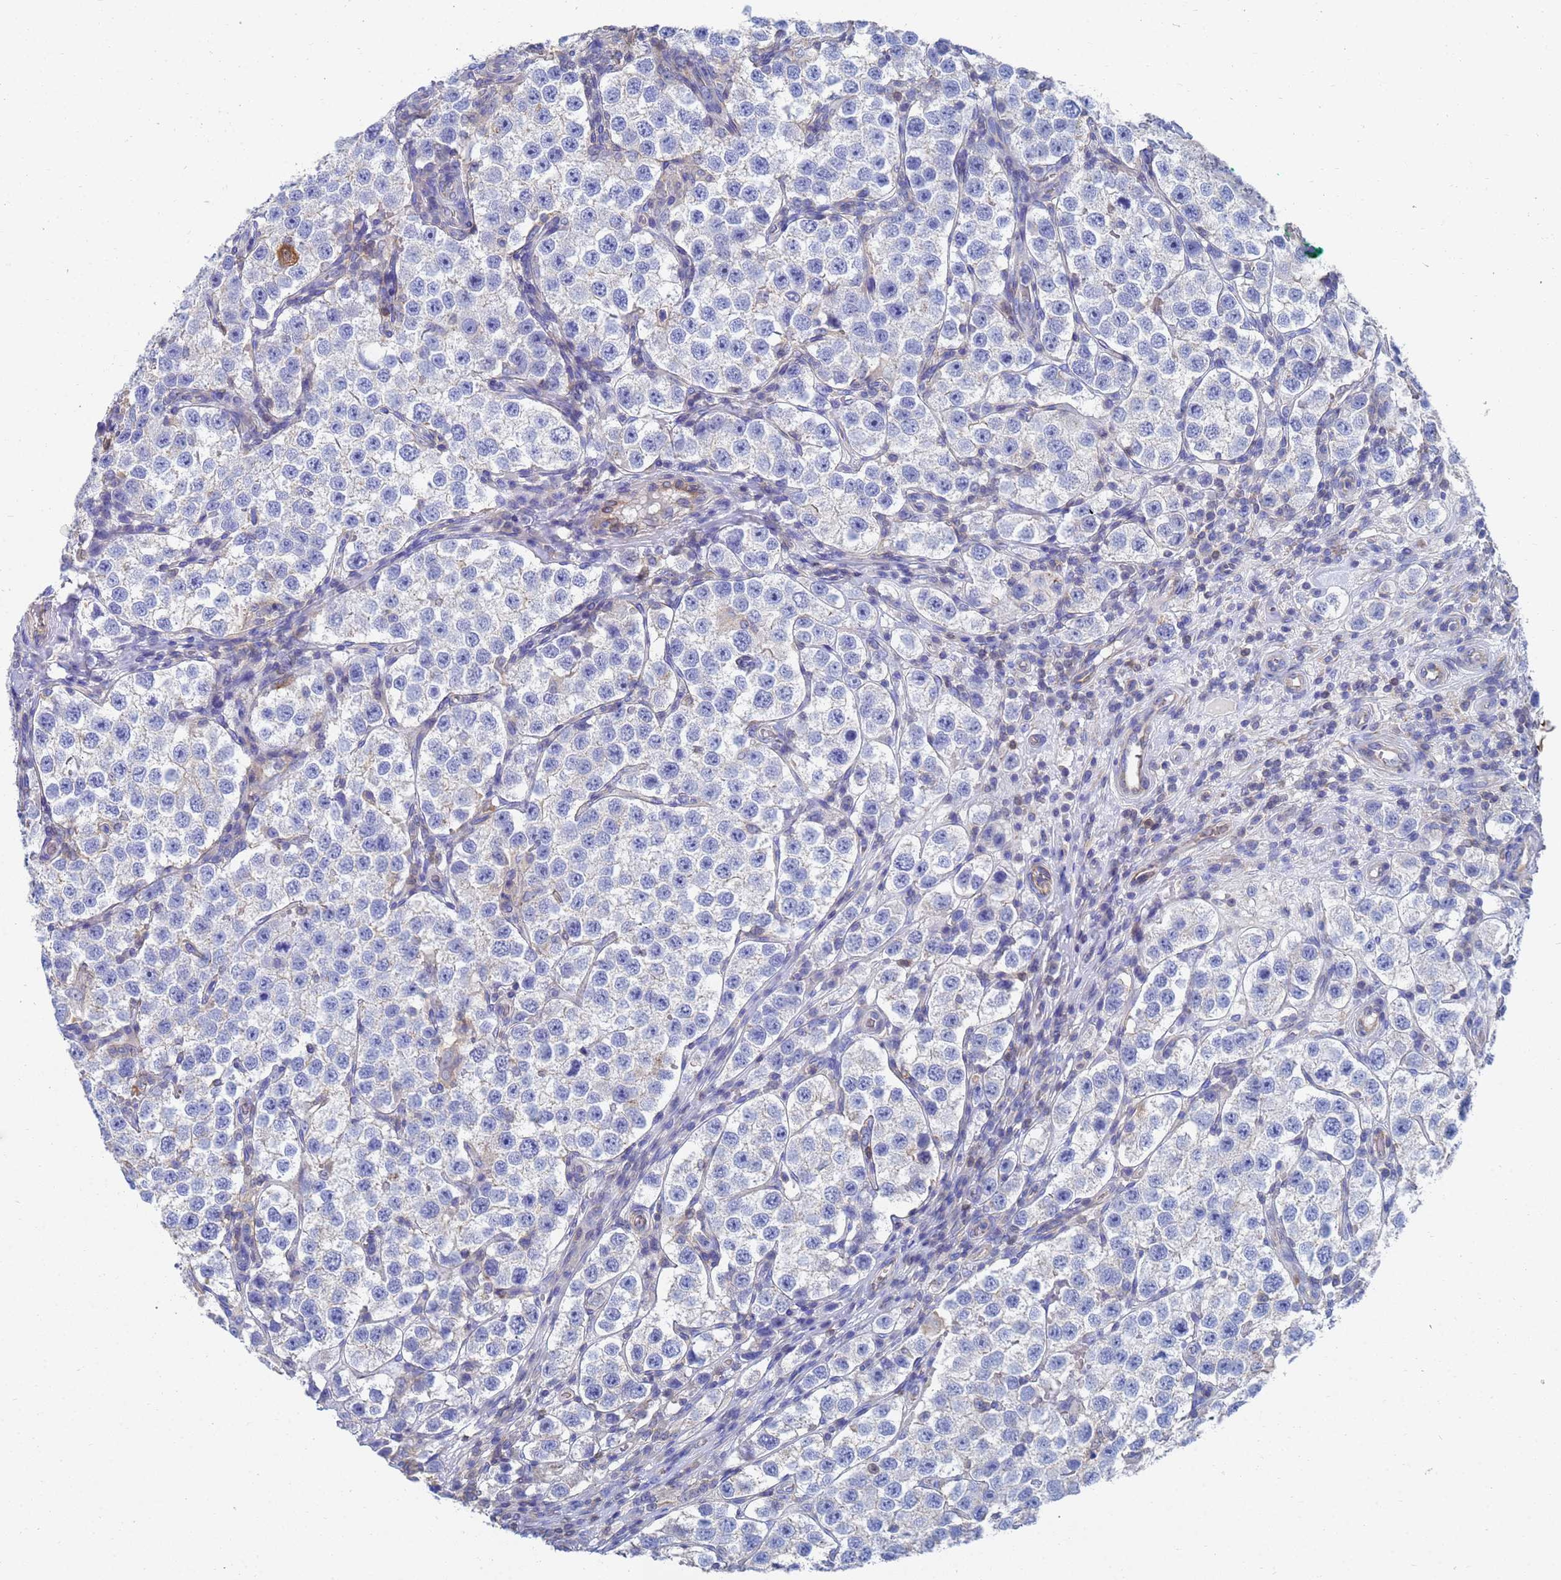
{"staining": {"intensity": "negative", "quantity": "none", "location": "none"}, "tissue": "testis cancer", "cell_type": "Tumor cells", "image_type": "cancer", "snomed": [{"axis": "morphology", "description": "Seminoma, NOS"}, {"axis": "topography", "description": "Testis"}], "caption": "Immunohistochemical staining of testis cancer (seminoma) demonstrates no significant expression in tumor cells.", "gene": "GCHFR", "patient": {"sex": "male", "age": 37}}